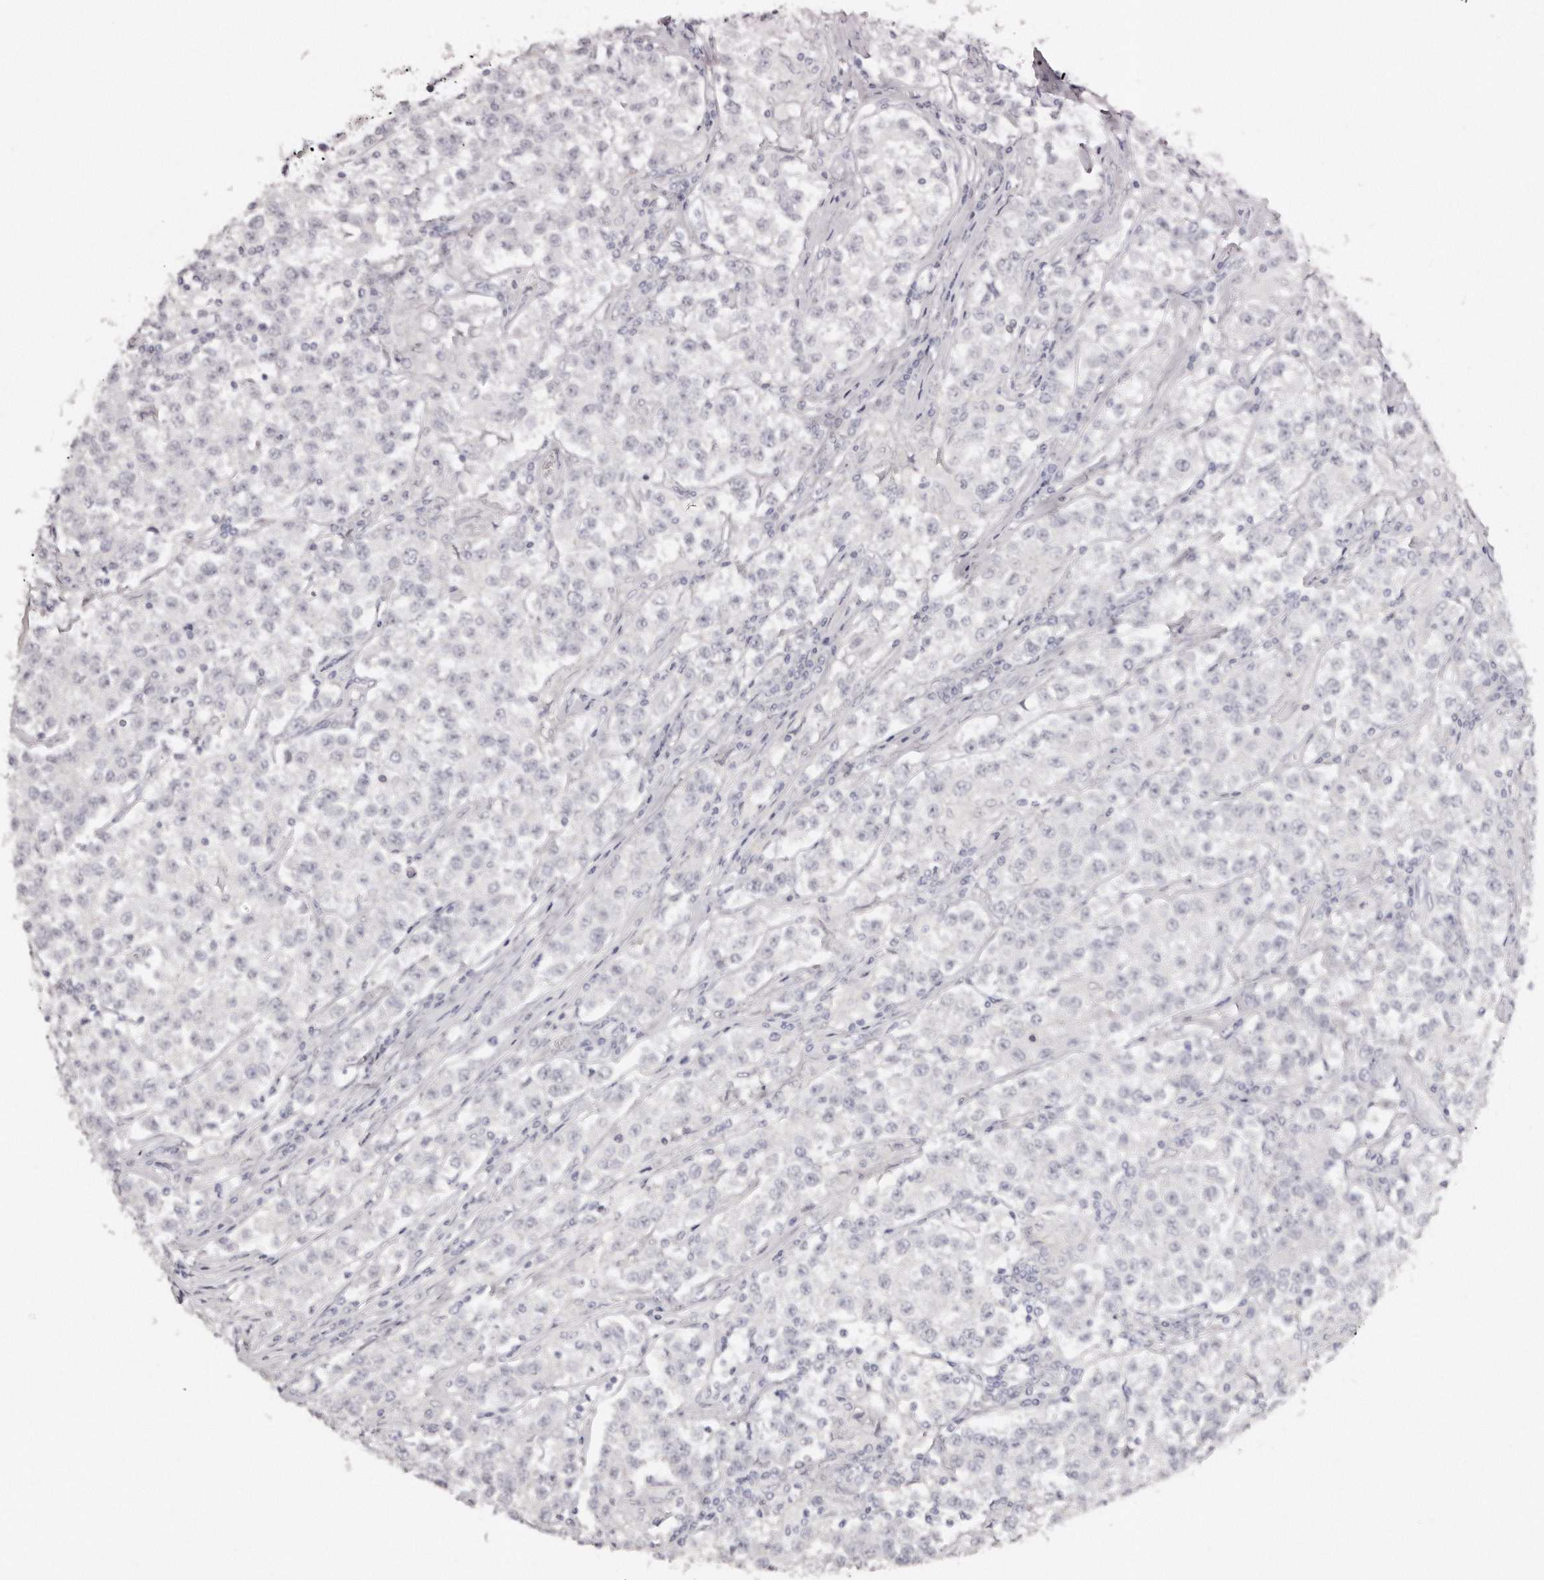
{"staining": {"intensity": "negative", "quantity": "none", "location": "none"}, "tissue": "testis cancer", "cell_type": "Tumor cells", "image_type": "cancer", "snomed": [{"axis": "morphology", "description": "Seminoma, NOS"}, {"axis": "morphology", "description": "Carcinoma, Embryonal, NOS"}, {"axis": "topography", "description": "Testis"}], "caption": "Human testis embryonal carcinoma stained for a protein using immunohistochemistry (IHC) displays no positivity in tumor cells.", "gene": "AKNAD1", "patient": {"sex": "male", "age": 43}}